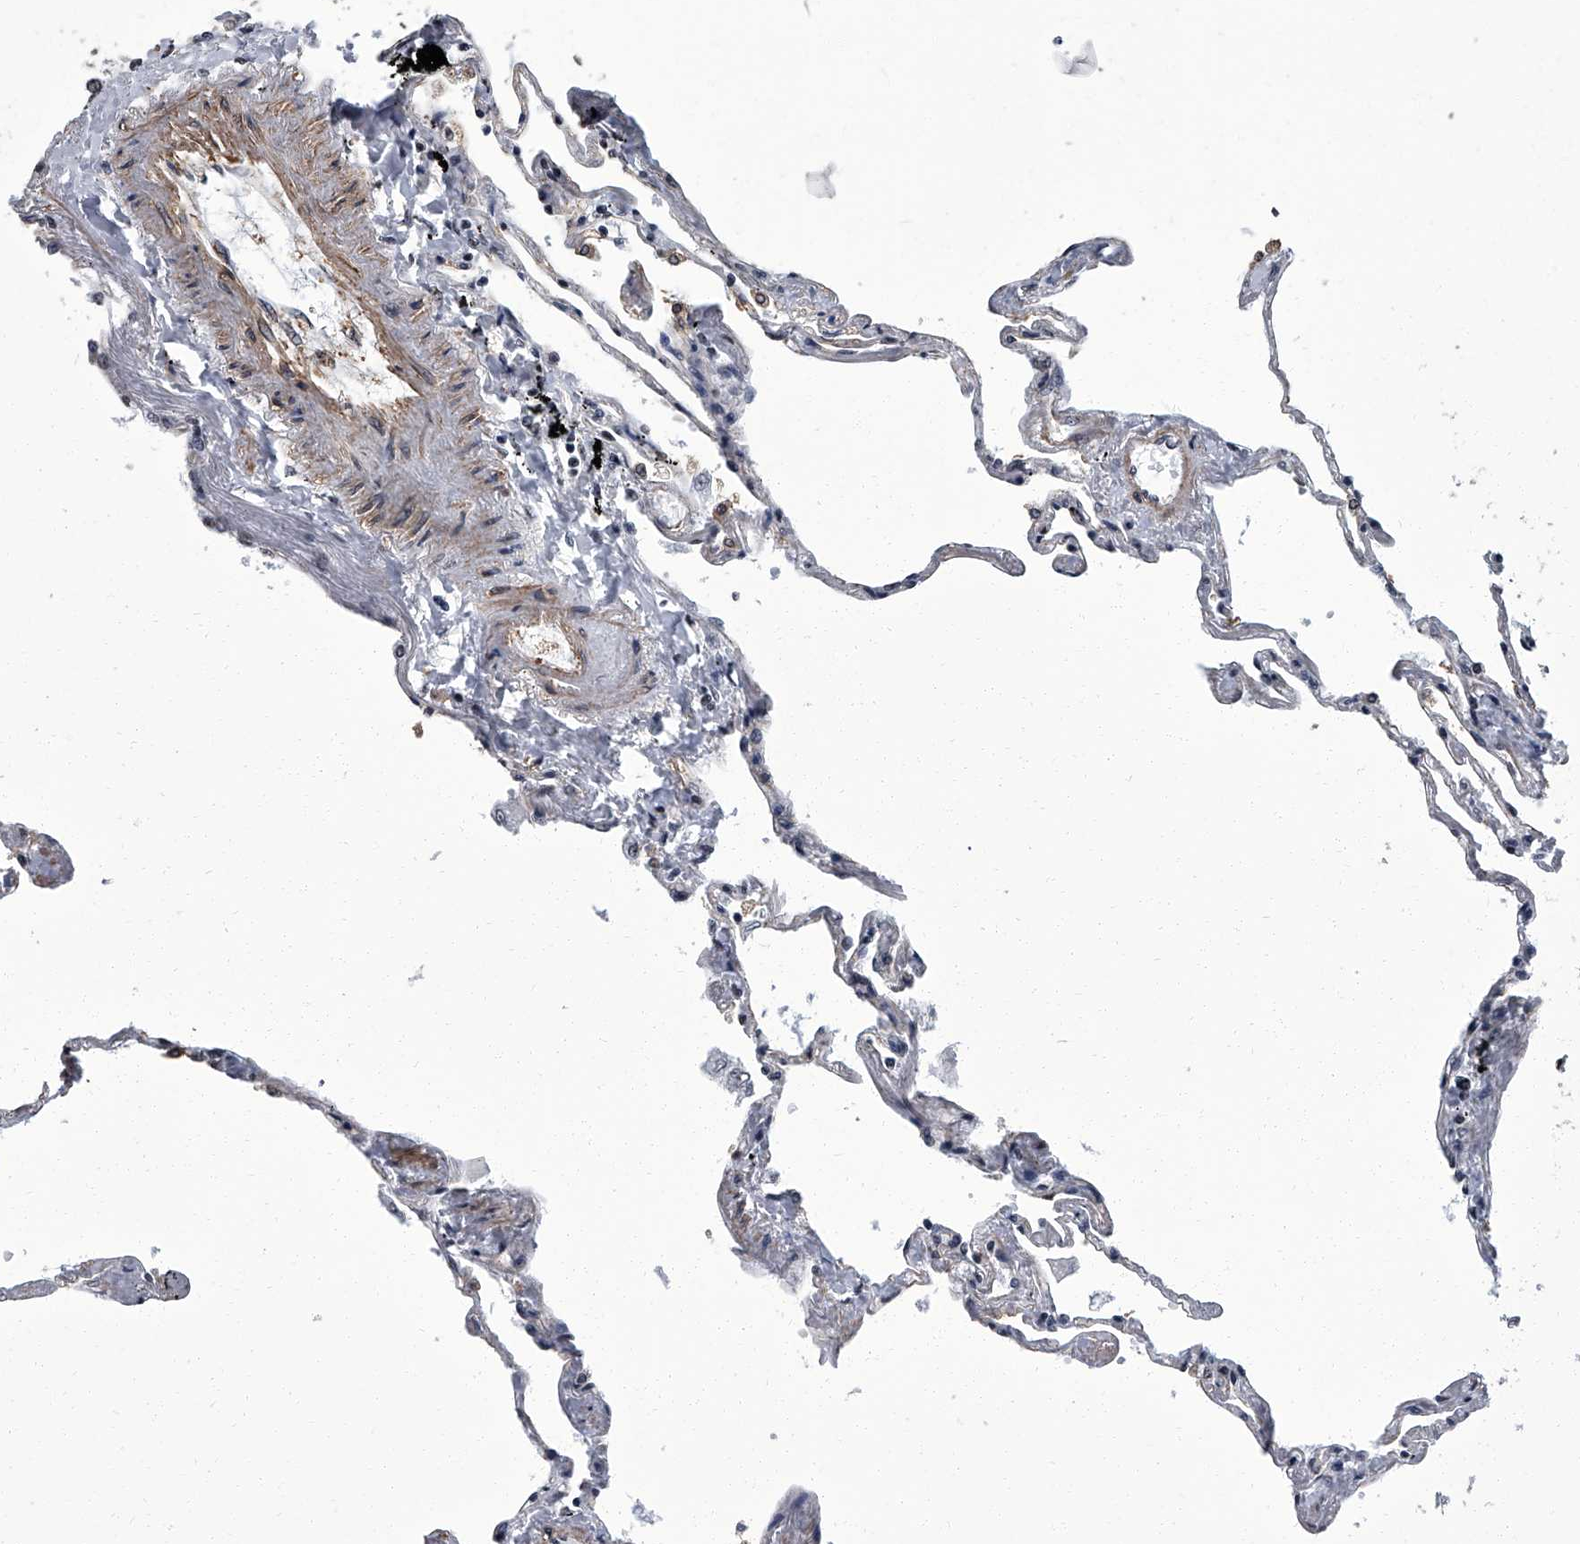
{"staining": {"intensity": "moderate", "quantity": "<25%", "location": "cytoplasmic/membranous,nuclear"}, "tissue": "lung", "cell_type": "Alveolar cells", "image_type": "normal", "snomed": [{"axis": "morphology", "description": "Normal tissue, NOS"}, {"axis": "topography", "description": "Lung"}], "caption": "Benign lung demonstrates moderate cytoplasmic/membranous,nuclear staining in about <25% of alveolar cells, visualized by immunohistochemistry. The protein of interest is stained brown, and the nuclei are stained in blue (DAB IHC with brightfield microscopy, high magnification).", "gene": "ZNF518B", "patient": {"sex": "female", "age": 67}}